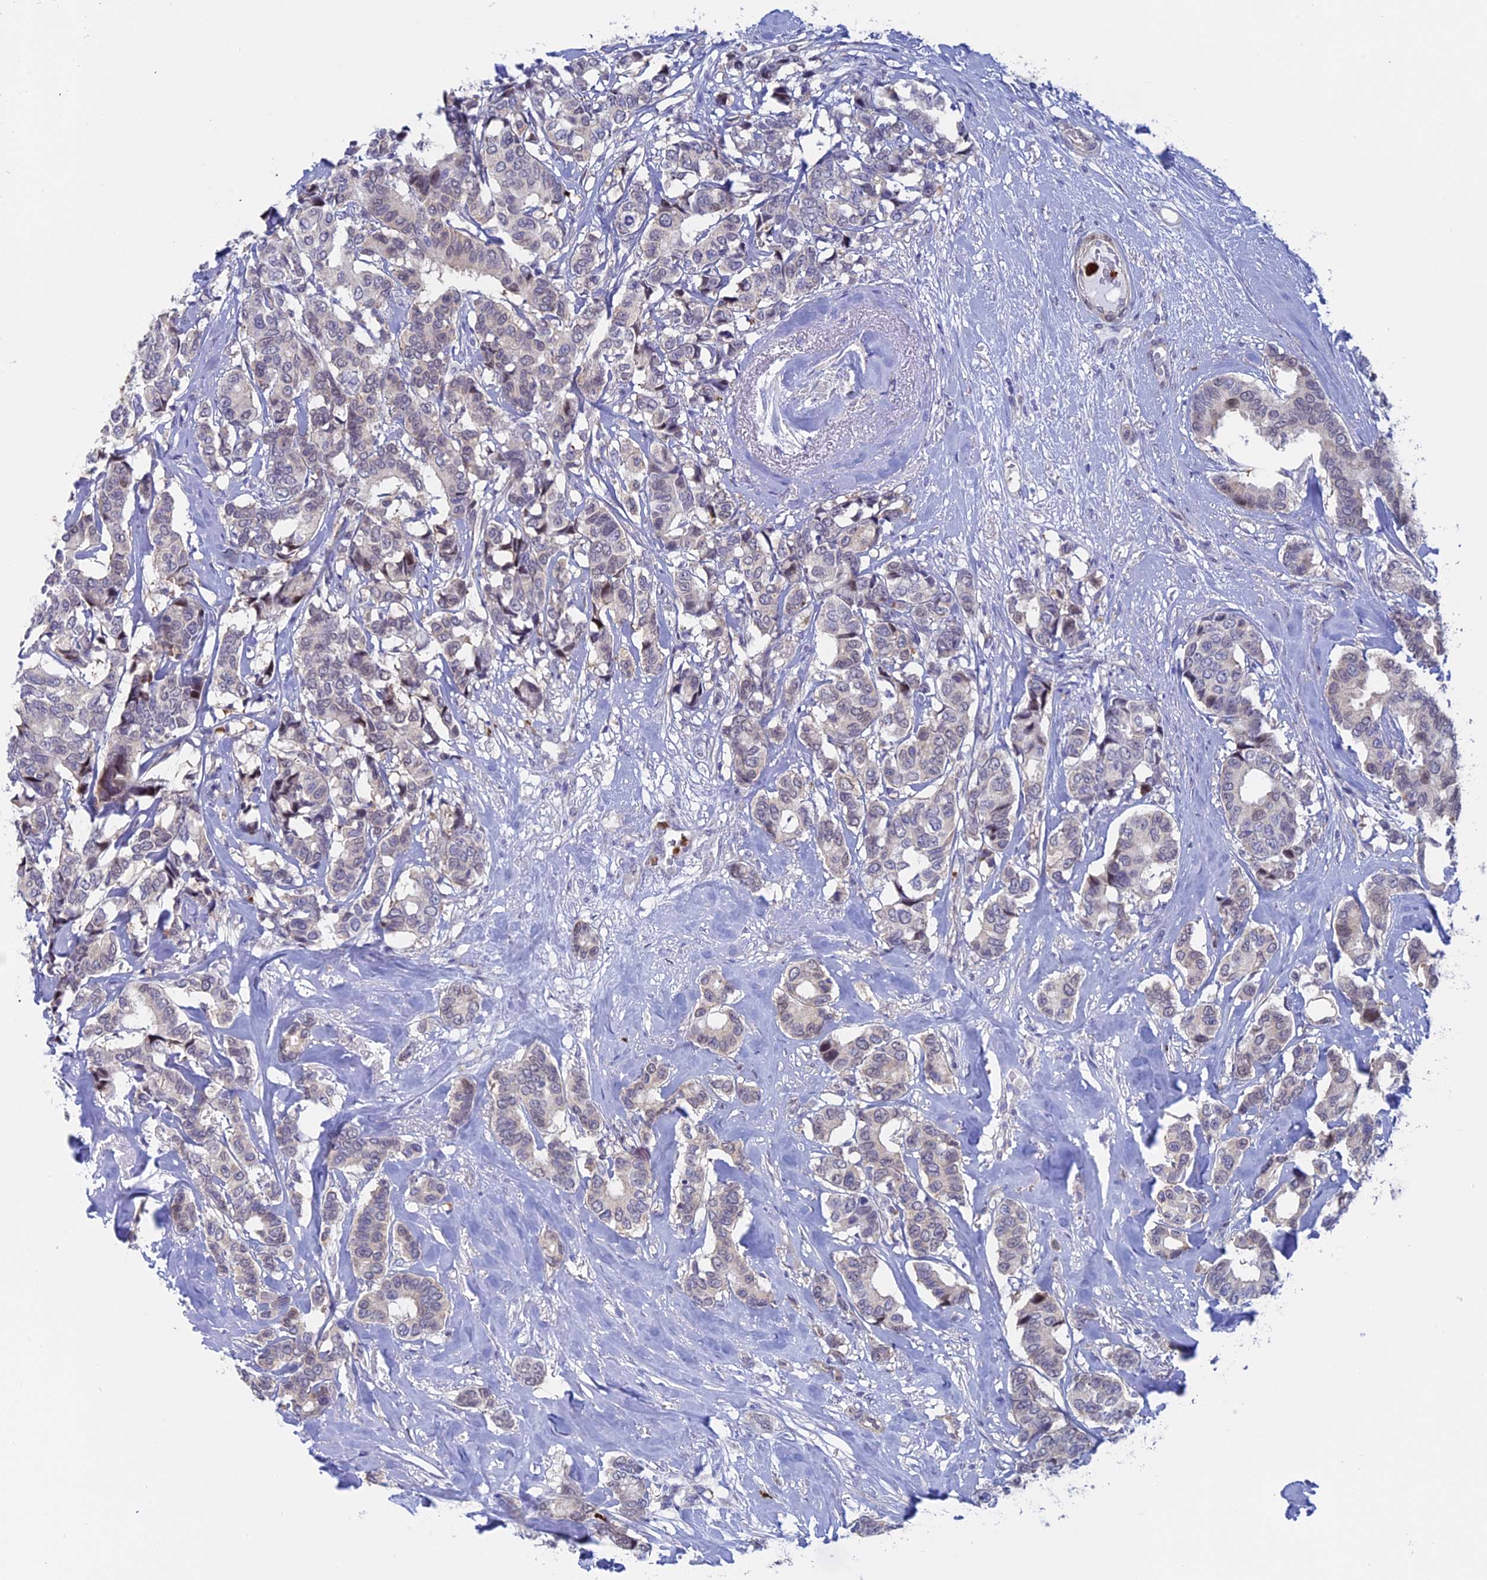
{"staining": {"intensity": "weak", "quantity": "<25%", "location": "cytoplasmic/membranous"}, "tissue": "breast cancer", "cell_type": "Tumor cells", "image_type": "cancer", "snomed": [{"axis": "morphology", "description": "Duct carcinoma"}, {"axis": "topography", "description": "Breast"}], "caption": "Tumor cells are negative for protein expression in human breast invasive ductal carcinoma.", "gene": "SLC26A1", "patient": {"sex": "female", "age": 87}}